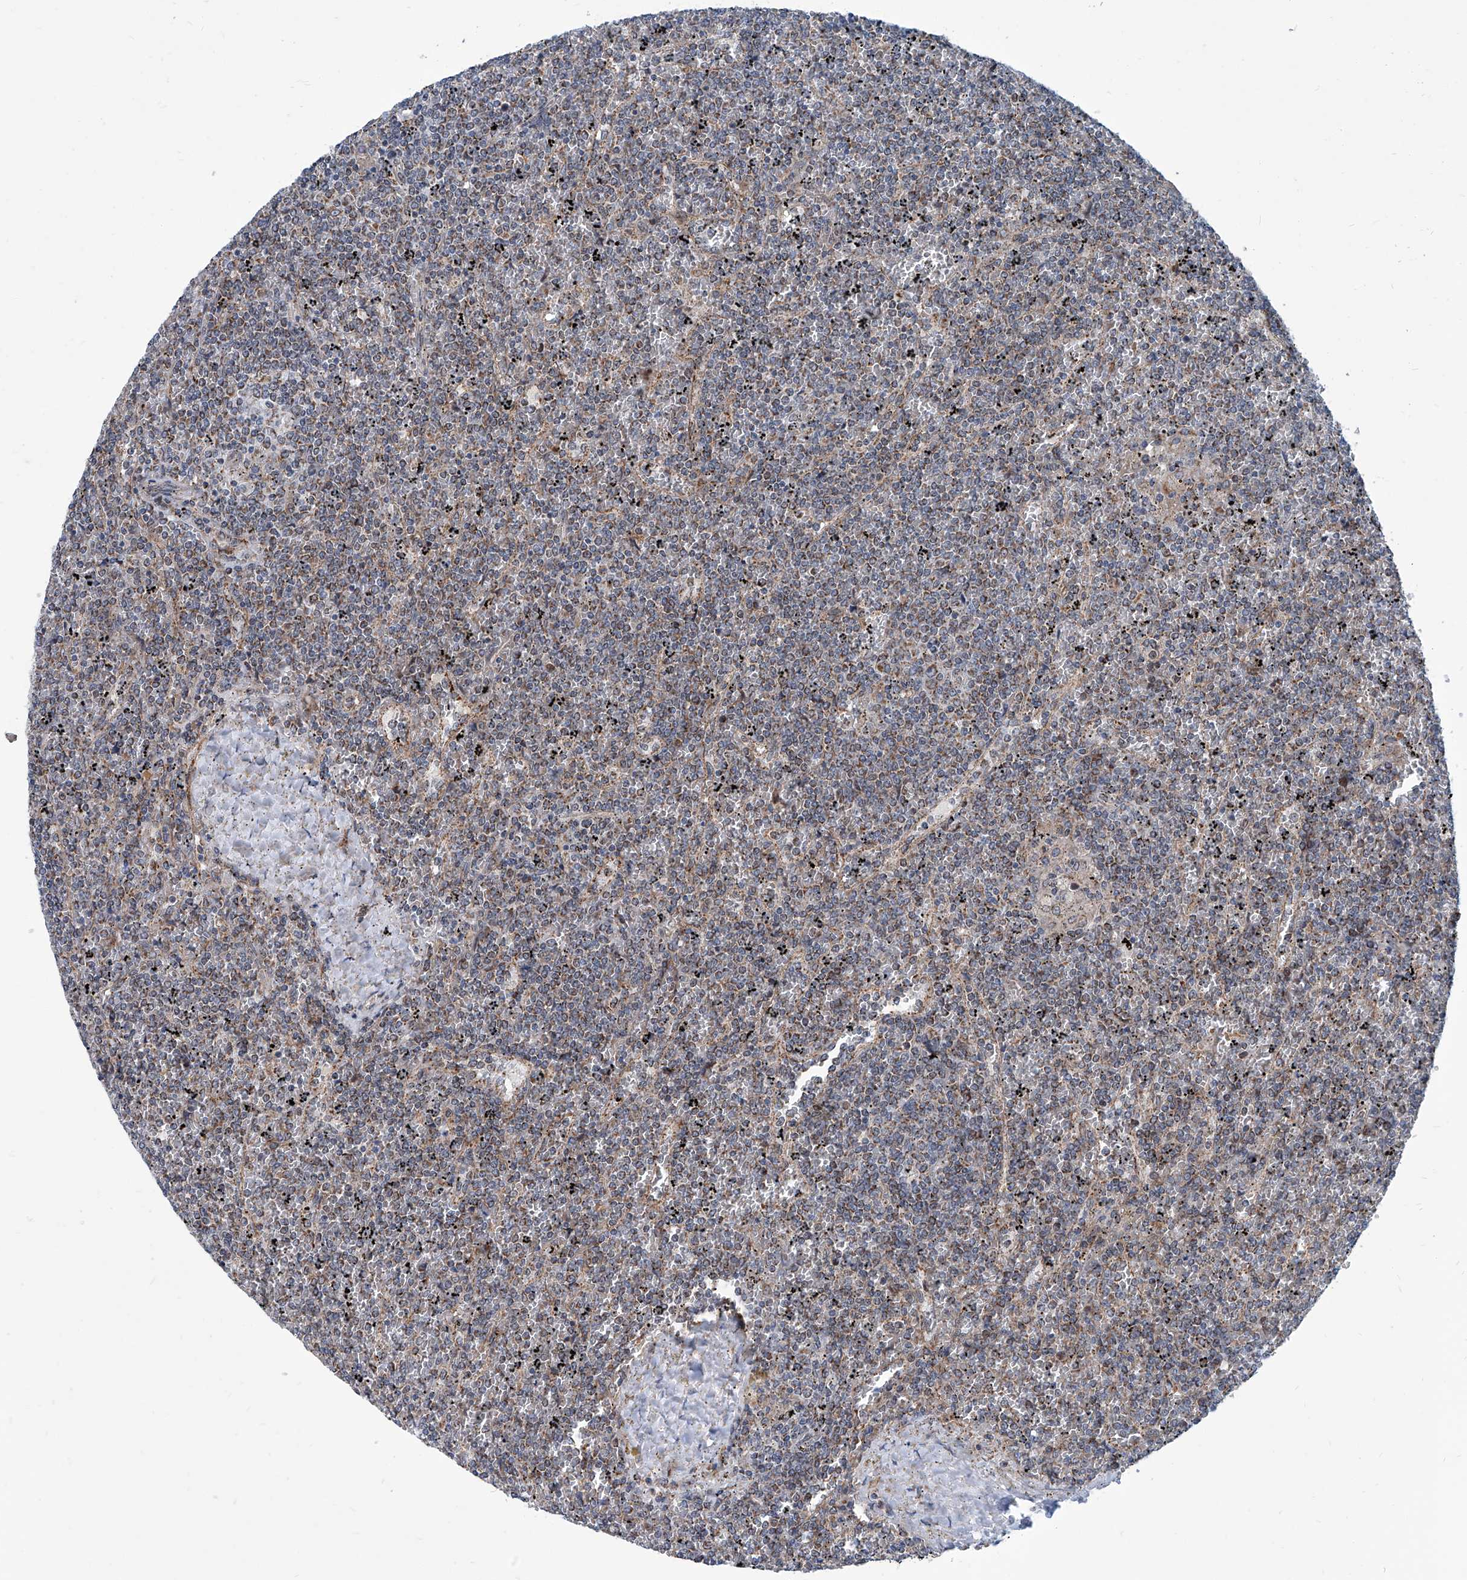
{"staining": {"intensity": "weak", "quantity": "25%-75%", "location": "cytoplasmic/membranous"}, "tissue": "lymphoma", "cell_type": "Tumor cells", "image_type": "cancer", "snomed": [{"axis": "morphology", "description": "Malignant lymphoma, non-Hodgkin's type, Low grade"}, {"axis": "topography", "description": "Spleen"}], "caption": "Low-grade malignant lymphoma, non-Hodgkin's type stained with DAB IHC shows low levels of weak cytoplasmic/membranous staining in approximately 25%-75% of tumor cells. Nuclei are stained in blue.", "gene": "USP48", "patient": {"sex": "female", "age": 19}}